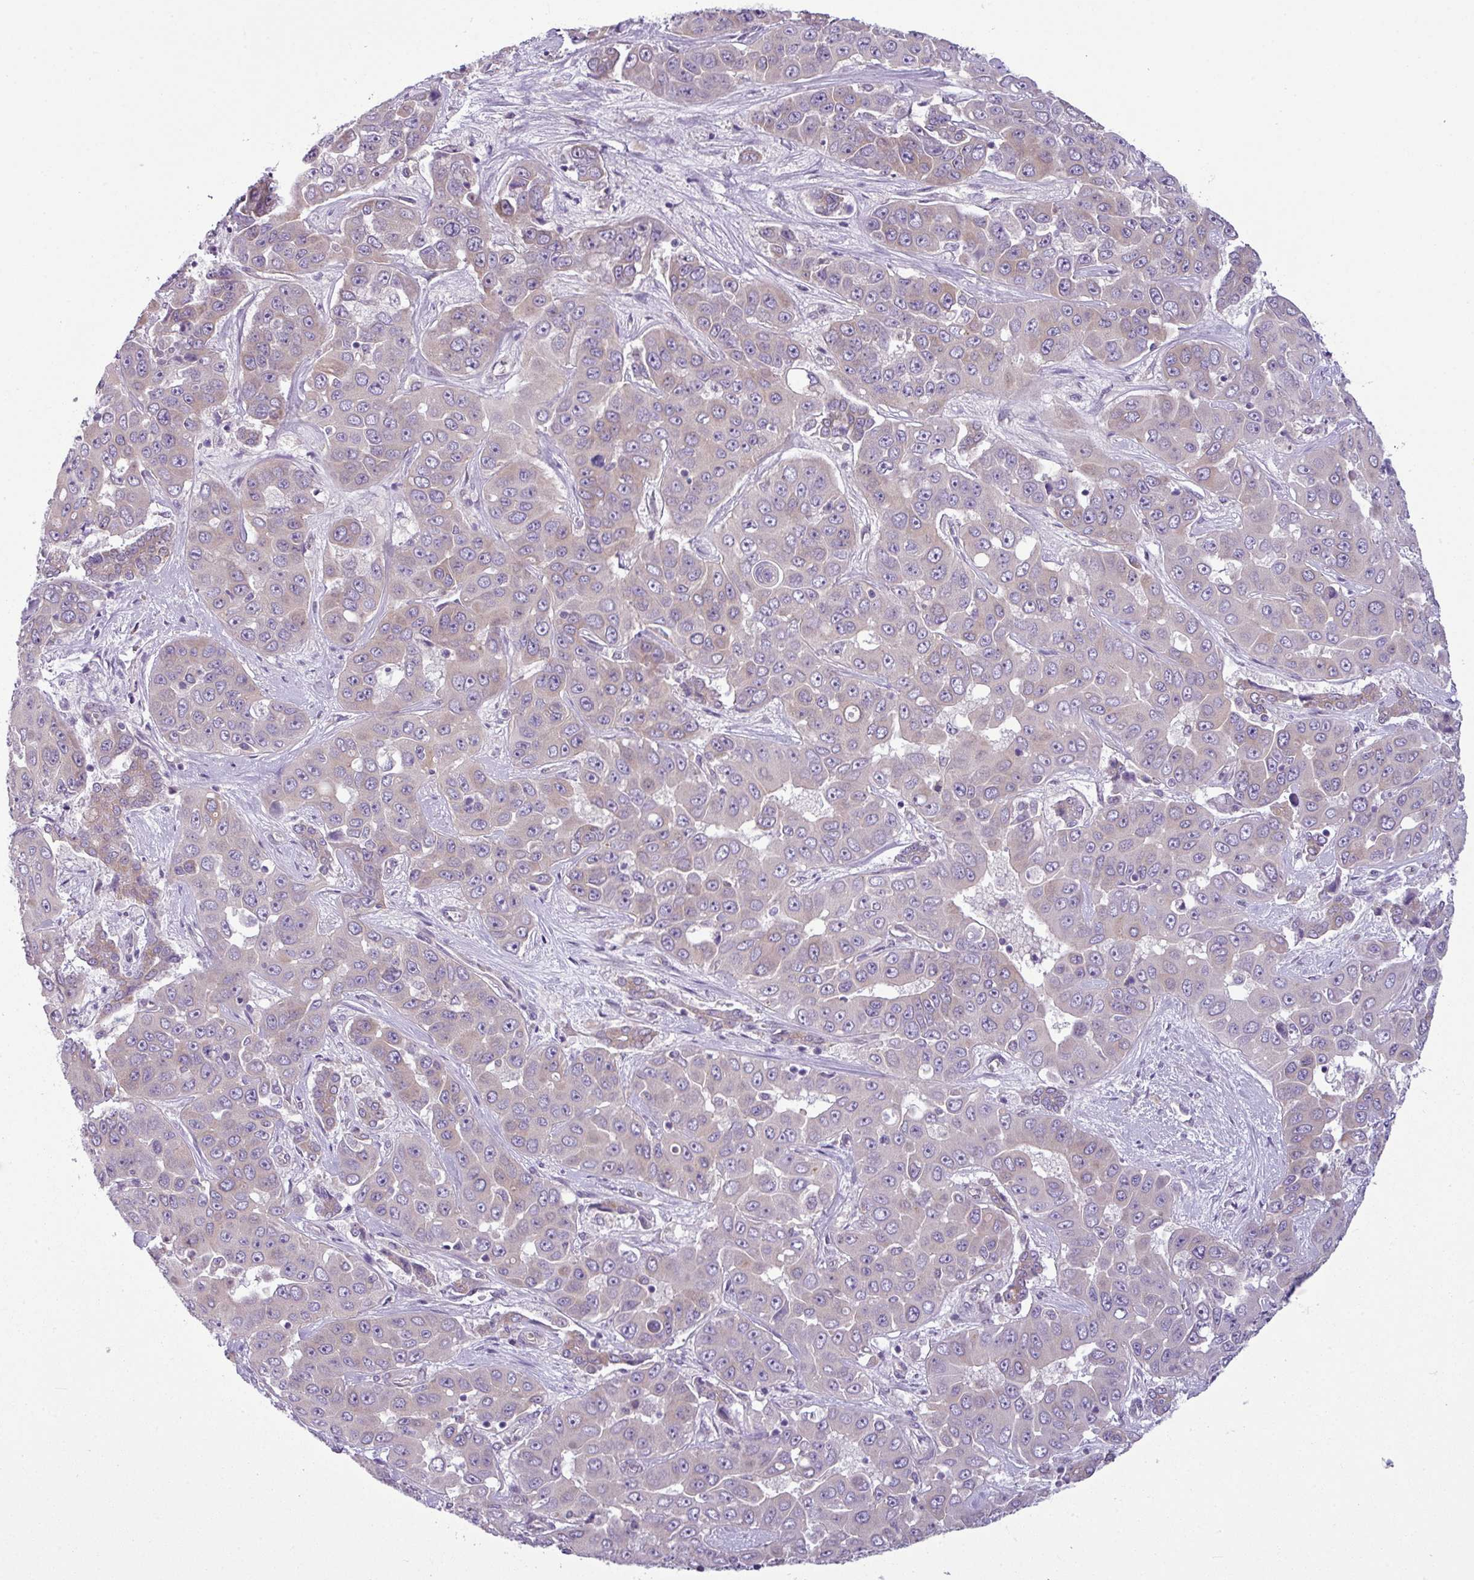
{"staining": {"intensity": "weak", "quantity": ">75%", "location": "cytoplasmic/membranous"}, "tissue": "liver cancer", "cell_type": "Tumor cells", "image_type": "cancer", "snomed": [{"axis": "morphology", "description": "Cholangiocarcinoma"}, {"axis": "topography", "description": "Liver"}], "caption": "High-magnification brightfield microscopy of liver cholangiocarcinoma stained with DAB (brown) and counterstained with hematoxylin (blue). tumor cells exhibit weak cytoplasmic/membranous staining is identified in approximately>75% of cells. (DAB (3,3'-diaminobenzidine) IHC with brightfield microscopy, high magnification).", "gene": "TOR1AIP2", "patient": {"sex": "female", "age": 52}}